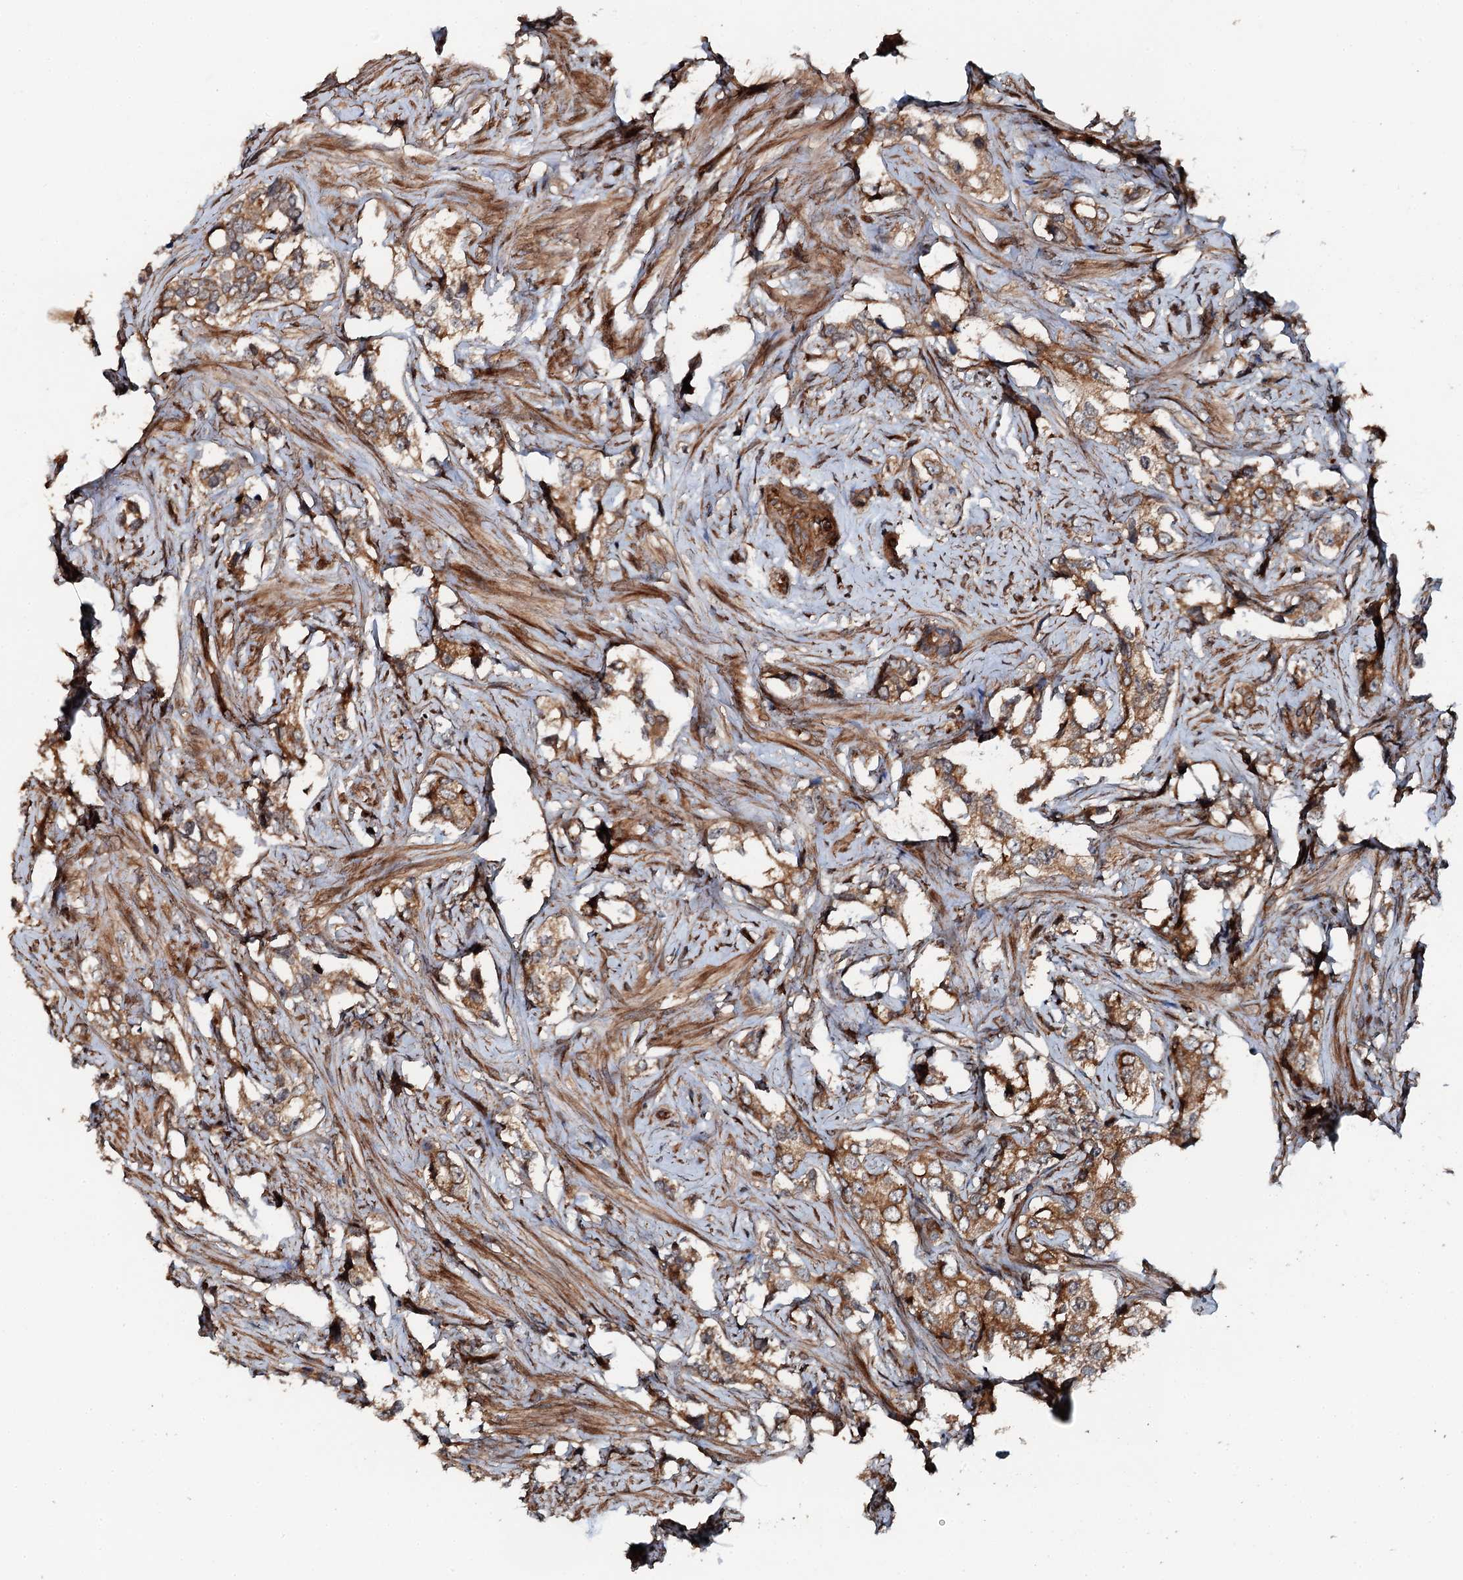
{"staining": {"intensity": "moderate", "quantity": ">75%", "location": "cytoplasmic/membranous"}, "tissue": "prostate cancer", "cell_type": "Tumor cells", "image_type": "cancer", "snomed": [{"axis": "morphology", "description": "Adenocarcinoma, High grade"}, {"axis": "topography", "description": "Prostate"}], "caption": "Immunohistochemical staining of high-grade adenocarcinoma (prostate) exhibits moderate cytoplasmic/membranous protein positivity in approximately >75% of tumor cells. The protein of interest is shown in brown color, while the nuclei are stained blue.", "gene": "FLYWCH1", "patient": {"sex": "male", "age": 66}}